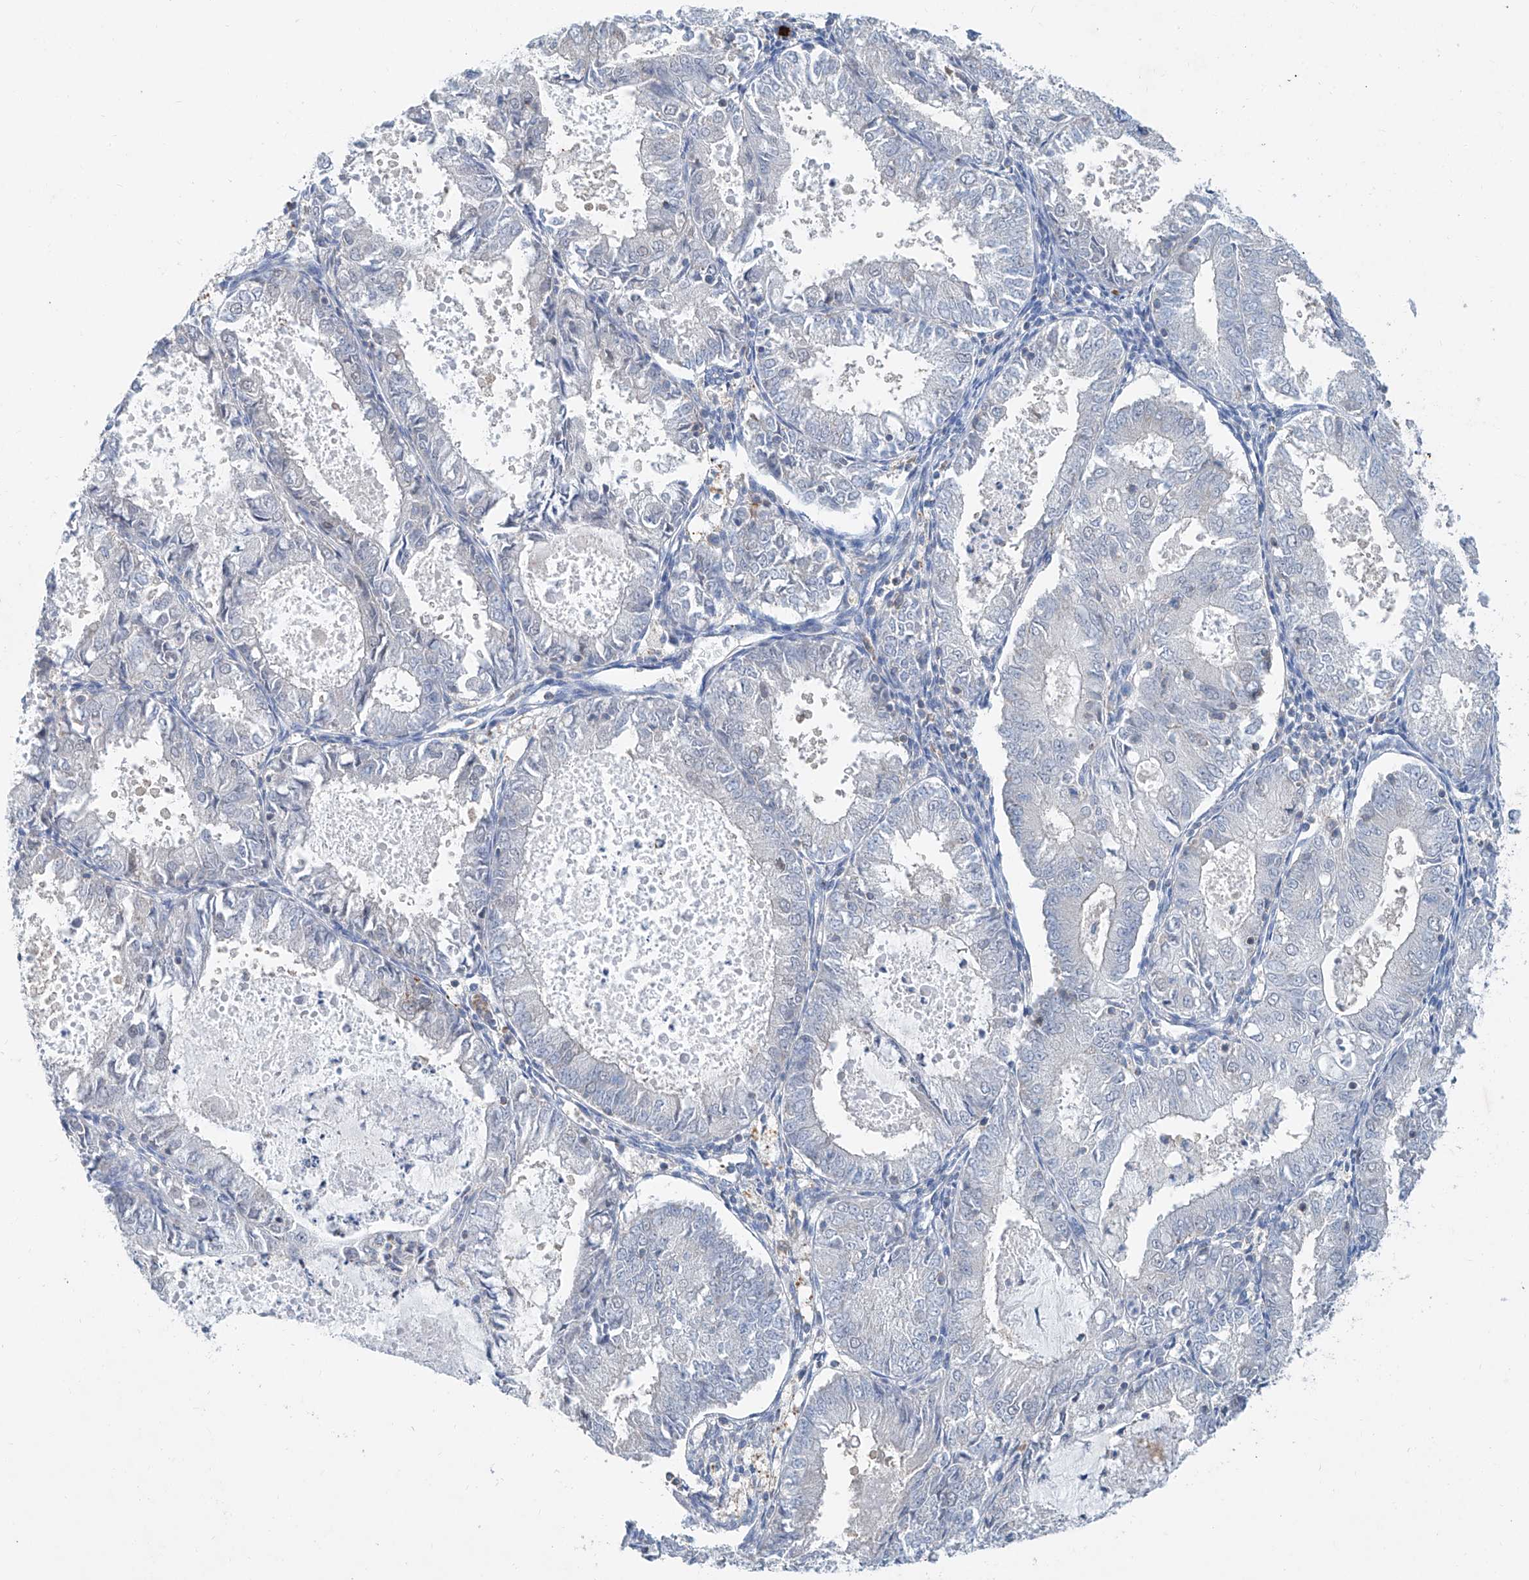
{"staining": {"intensity": "negative", "quantity": "none", "location": "none"}, "tissue": "endometrial cancer", "cell_type": "Tumor cells", "image_type": "cancer", "snomed": [{"axis": "morphology", "description": "Adenocarcinoma, NOS"}, {"axis": "topography", "description": "Endometrium"}], "caption": "DAB immunohistochemical staining of endometrial adenocarcinoma displays no significant positivity in tumor cells.", "gene": "ANKRD34A", "patient": {"sex": "female", "age": 57}}